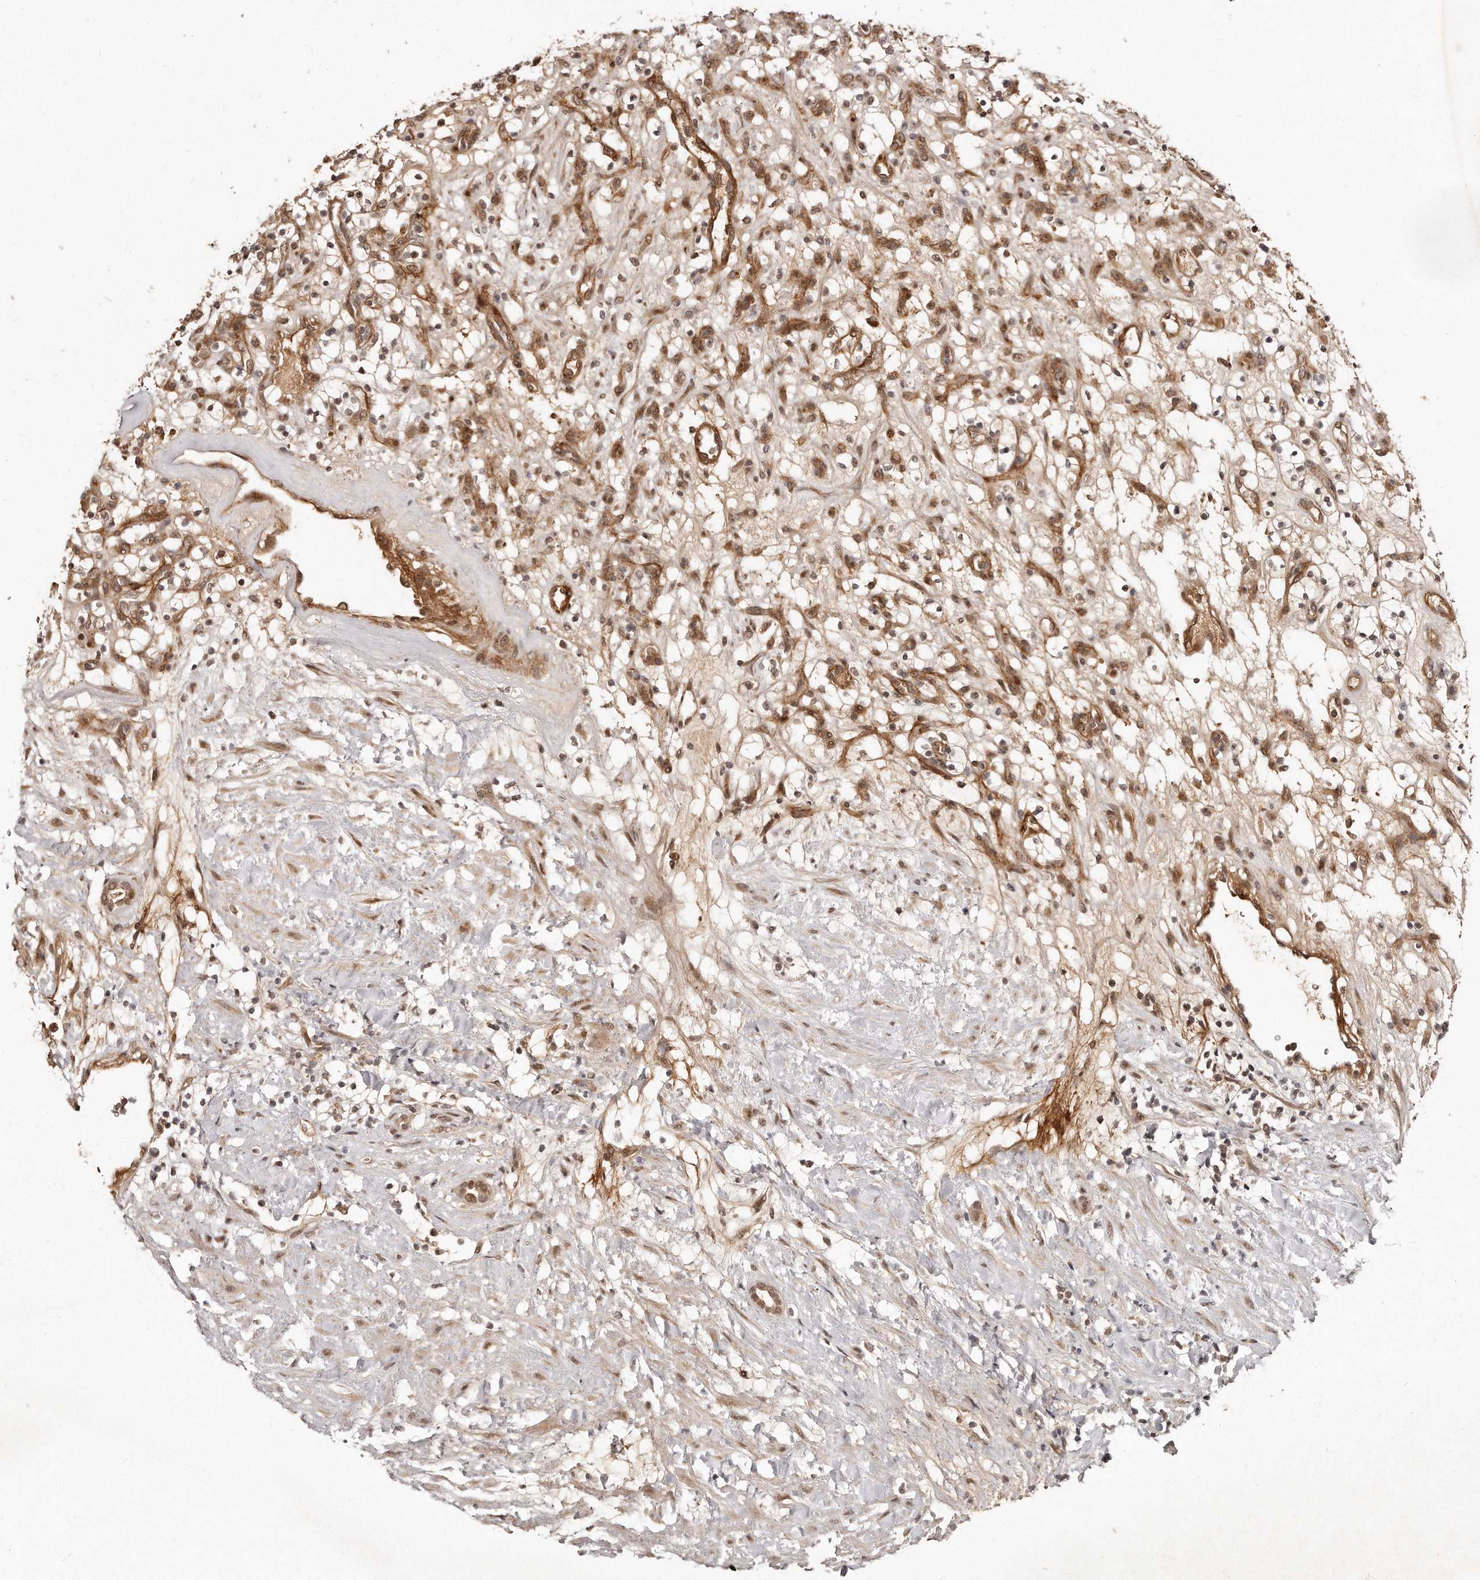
{"staining": {"intensity": "moderate", "quantity": ">75%", "location": "cytoplasmic/membranous,nuclear"}, "tissue": "renal cancer", "cell_type": "Tumor cells", "image_type": "cancer", "snomed": [{"axis": "morphology", "description": "Adenocarcinoma, NOS"}, {"axis": "topography", "description": "Kidney"}], "caption": "Protein analysis of renal cancer tissue displays moderate cytoplasmic/membranous and nuclear staining in approximately >75% of tumor cells. (DAB (3,3'-diaminobenzidine) IHC with brightfield microscopy, high magnification).", "gene": "SOX4", "patient": {"sex": "female", "age": 57}}